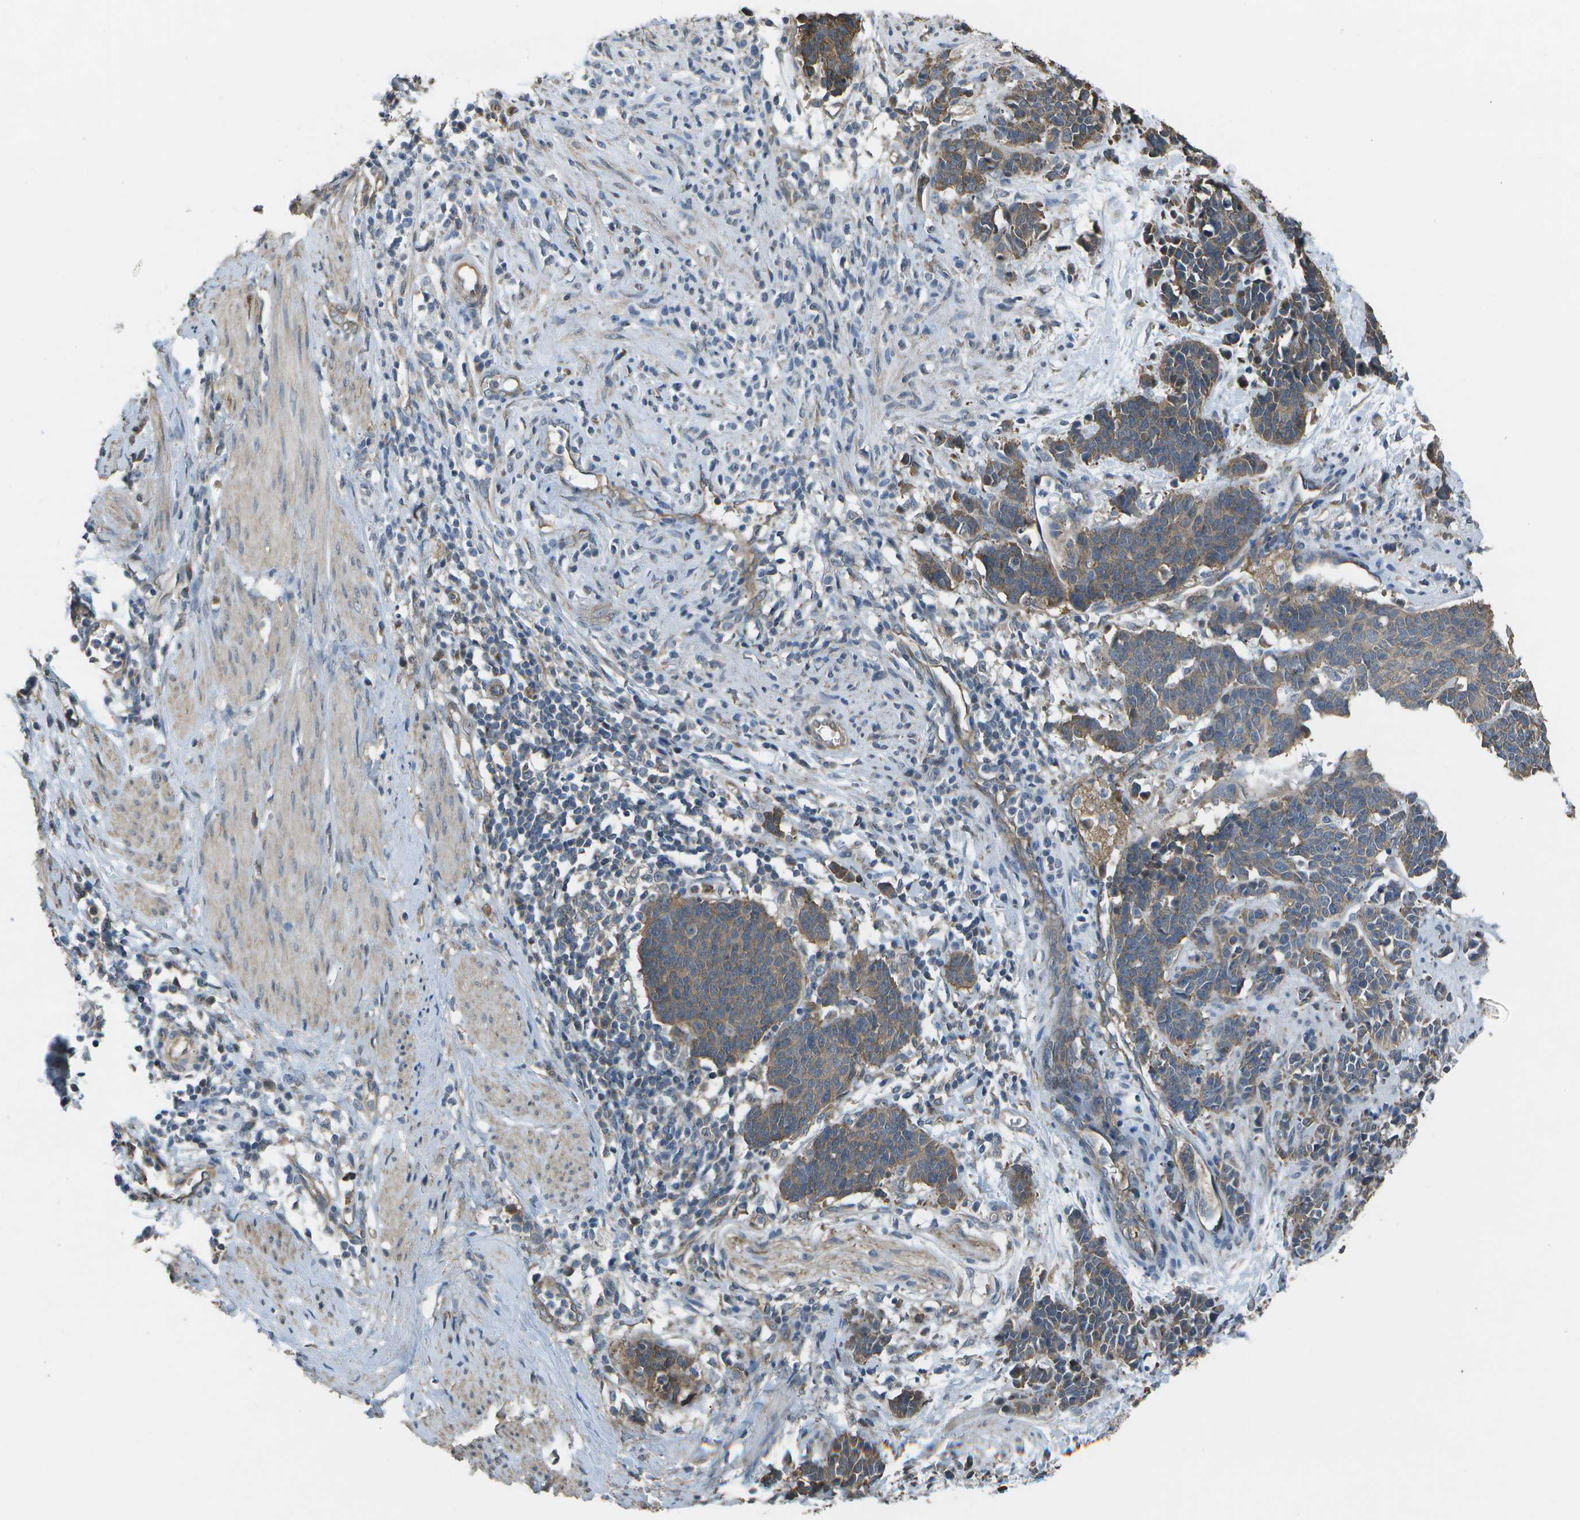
{"staining": {"intensity": "moderate", "quantity": ">75%", "location": "cytoplasmic/membranous"}, "tissue": "cervical cancer", "cell_type": "Tumor cells", "image_type": "cancer", "snomed": [{"axis": "morphology", "description": "Squamous cell carcinoma, NOS"}, {"axis": "topography", "description": "Cervix"}], "caption": "A micrograph of human cervical cancer stained for a protein reveals moderate cytoplasmic/membranous brown staining in tumor cells.", "gene": "CLNS1A", "patient": {"sex": "female", "age": 35}}